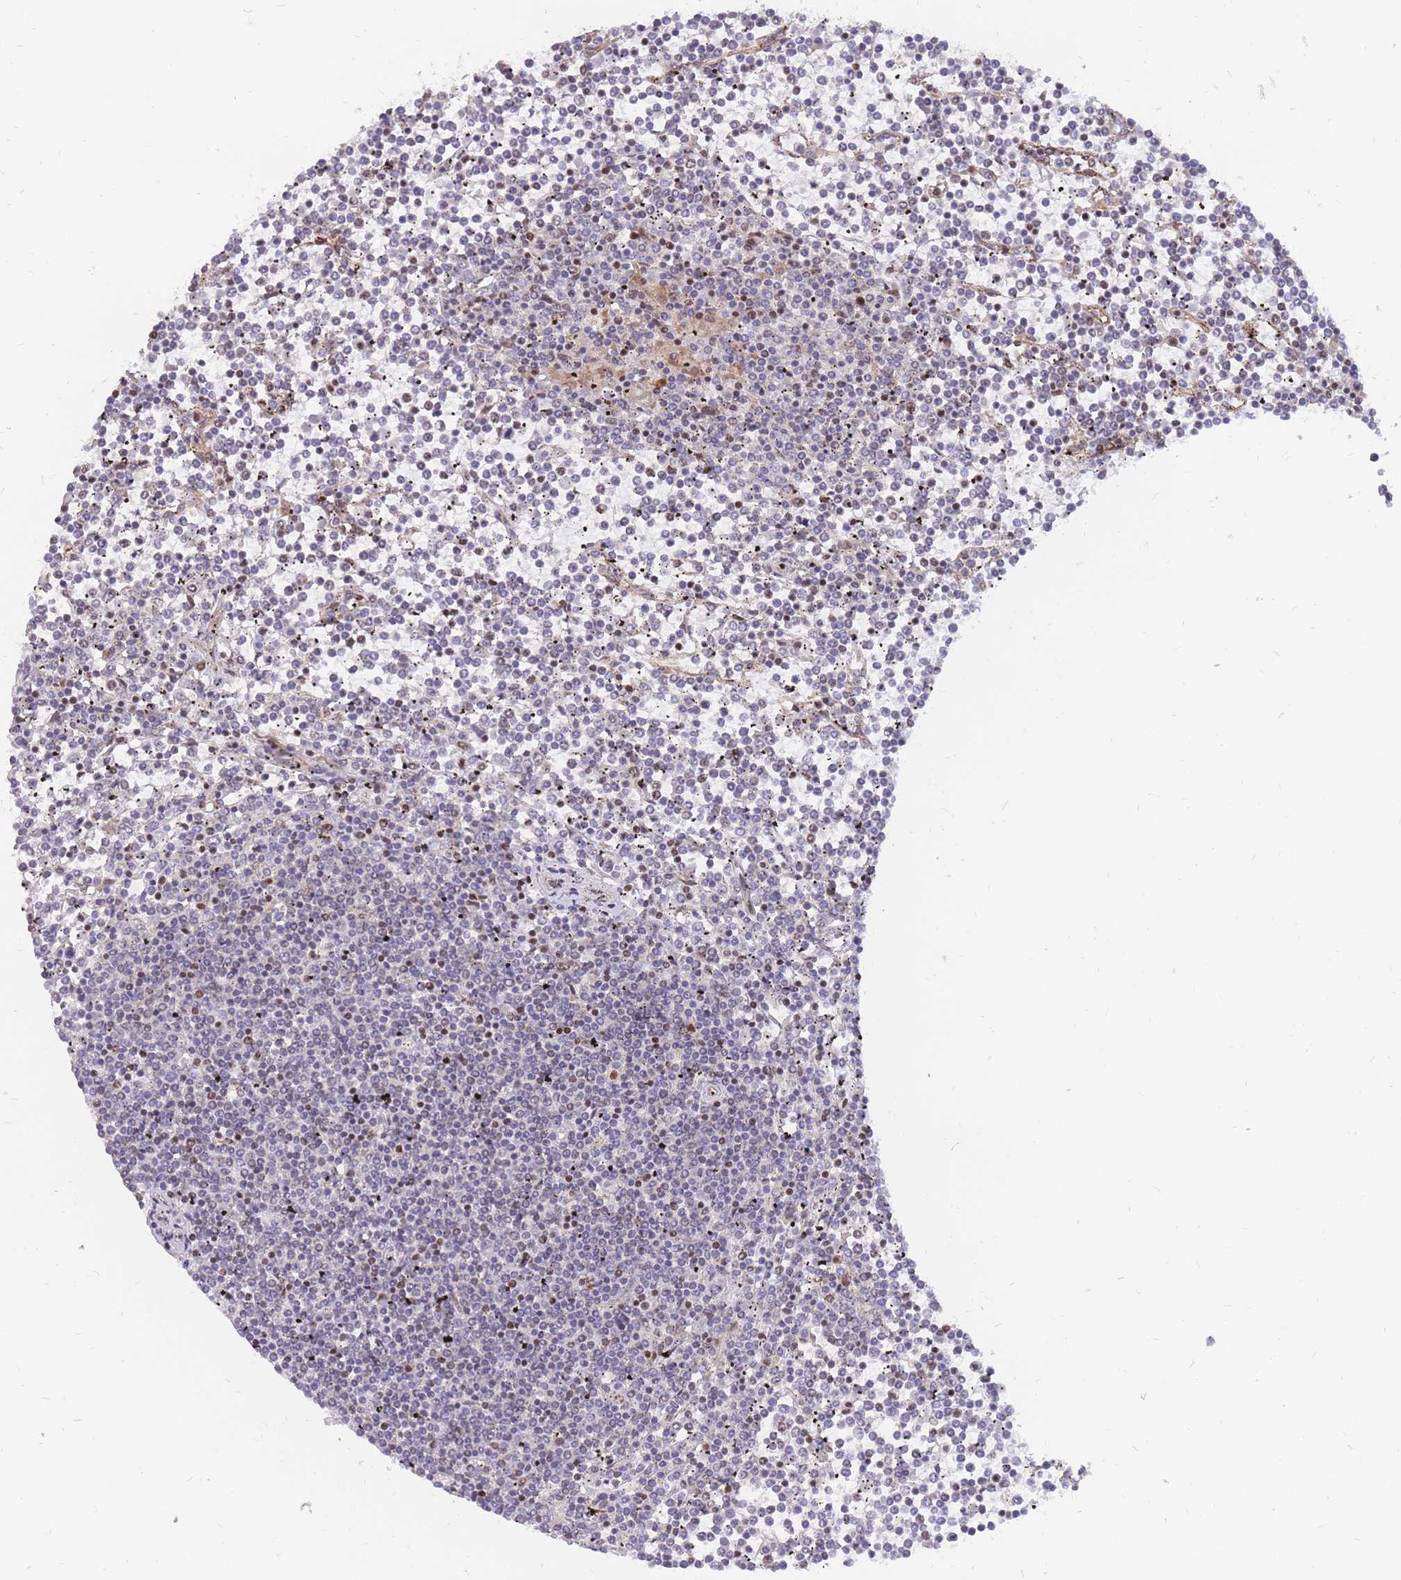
{"staining": {"intensity": "weak", "quantity": "<25%", "location": "nuclear"}, "tissue": "lymphoma", "cell_type": "Tumor cells", "image_type": "cancer", "snomed": [{"axis": "morphology", "description": "Malignant lymphoma, non-Hodgkin's type, Low grade"}, {"axis": "topography", "description": "Spleen"}], "caption": "There is no significant positivity in tumor cells of malignant lymphoma, non-Hodgkin's type (low-grade).", "gene": "ERICH6B", "patient": {"sex": "female", "age": 19}}